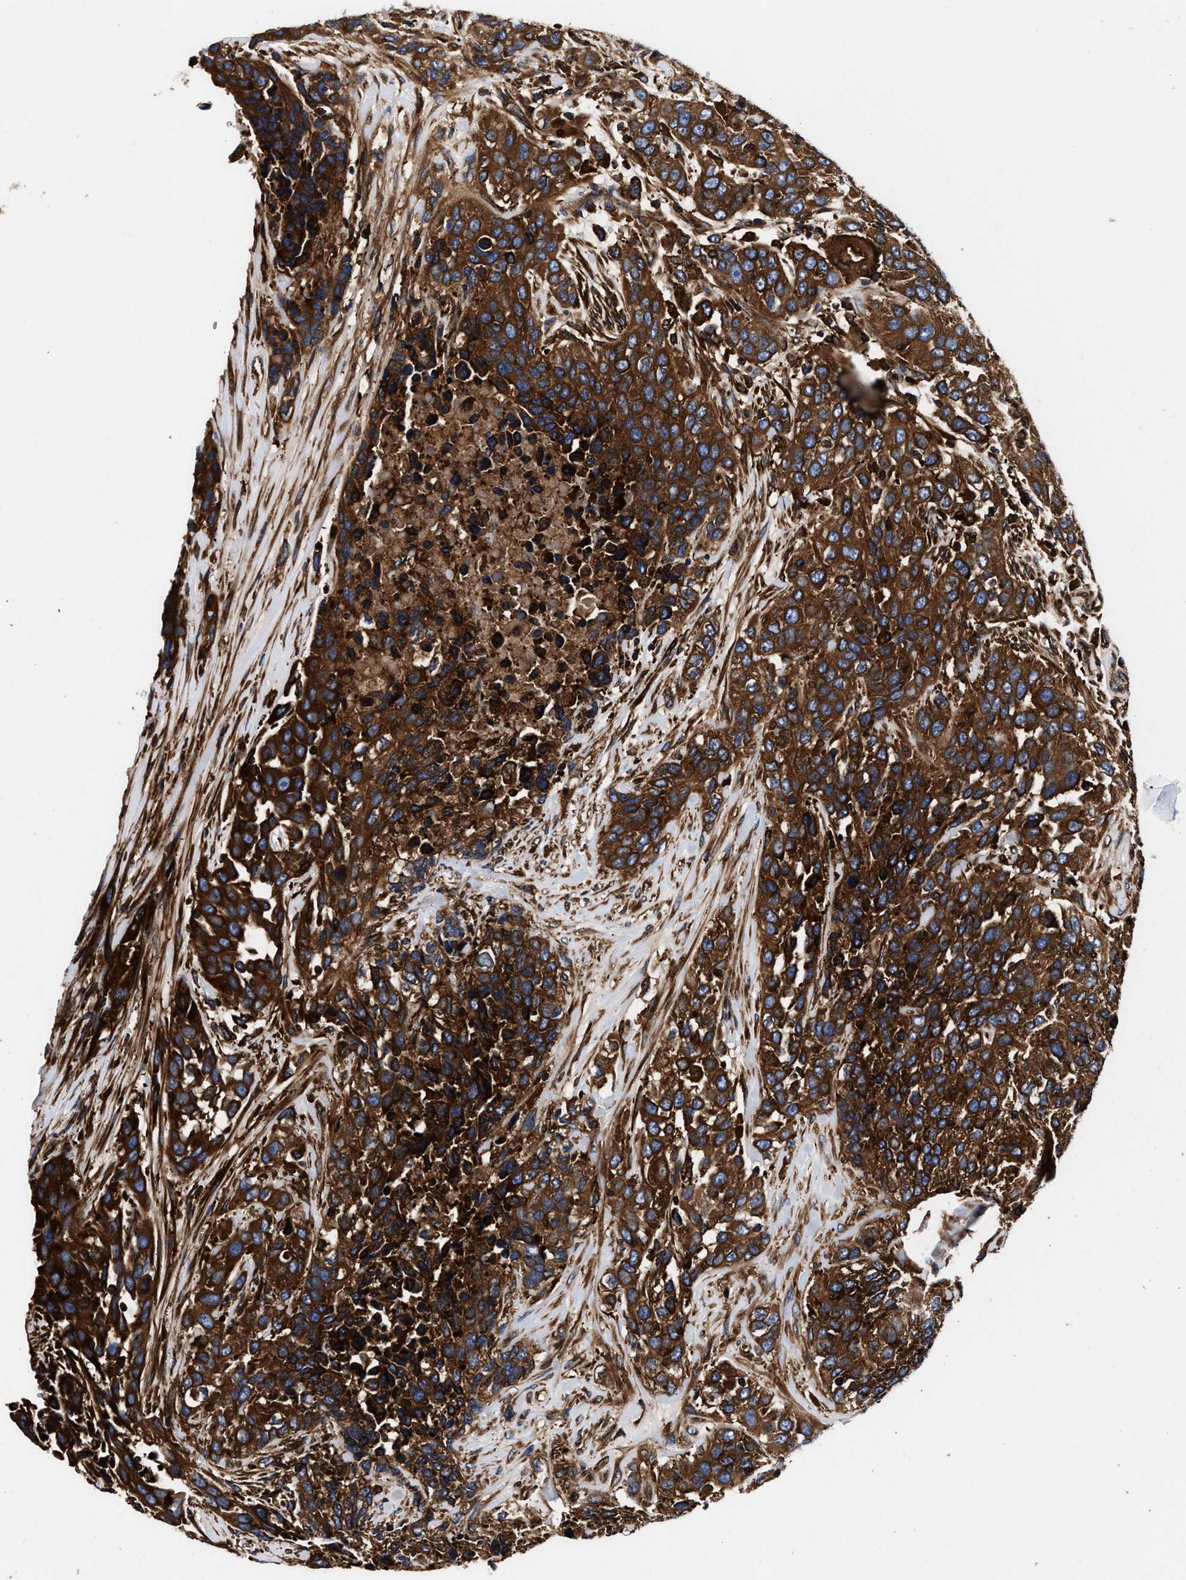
{"staining": {"intensity": "strong", "quantity": ">75%", "location": "cytoplasmic/membranous"}, "tissue": "urothelial cancer", "cell_type": "Tumor cells", "image_type": "cancer", "snomed": [{"axis": "morphology", "description": "Urothelial carcinoma, High grade"}, {"axis": "topography", "description": "Urinary bladder"}], "caption": "Strong cytoplasmic/membranous staining for a protein is appreciated in about >75% of tumor cells of urothelial cancer using IHC.", "gene": "KYAT1", "patient": {"sex": "female", "age": 80}}